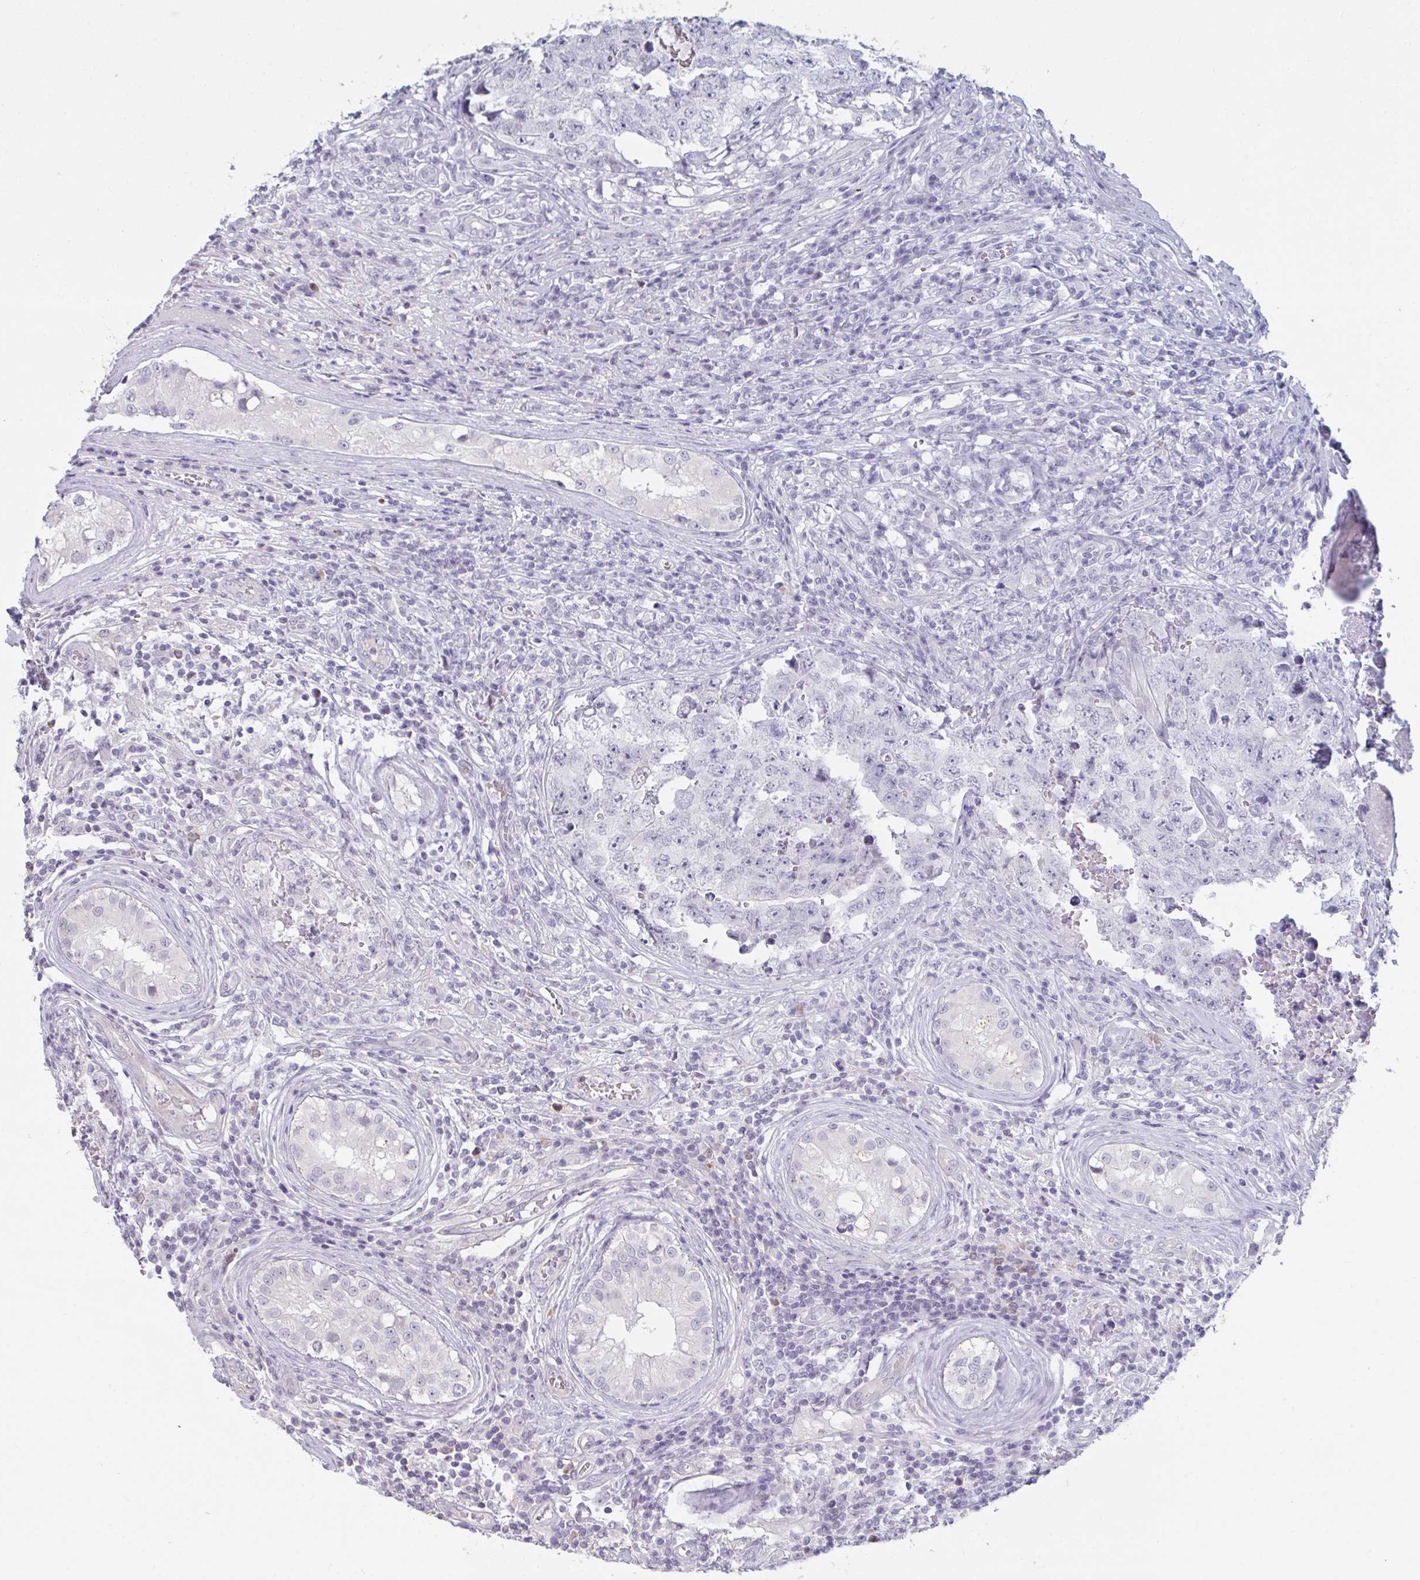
{"staining": {"intensity": "negative", "quantity": "none", "location": "none"}, "tissue": "testis cancer", "cell_type": "Tumor cells", "image_type": "cancer", "snomed": [{"axis": "morphology", "description": "Carcinoma, Embryonal, NOS"}, {"axis": "topography", "description": "Testis"}], "caption": "IHC photomicrograph of testis cancer stained for a protein (brown), which demonstrates no positivity in tumor cells. The staining is performed using DAB (3,3'-diaminobenzidine) brown chromogen with nuclei counter-stained in using hematoxylin.", "gene": "TBC1D4", "patient": {"sex": "male", "age": 25}}